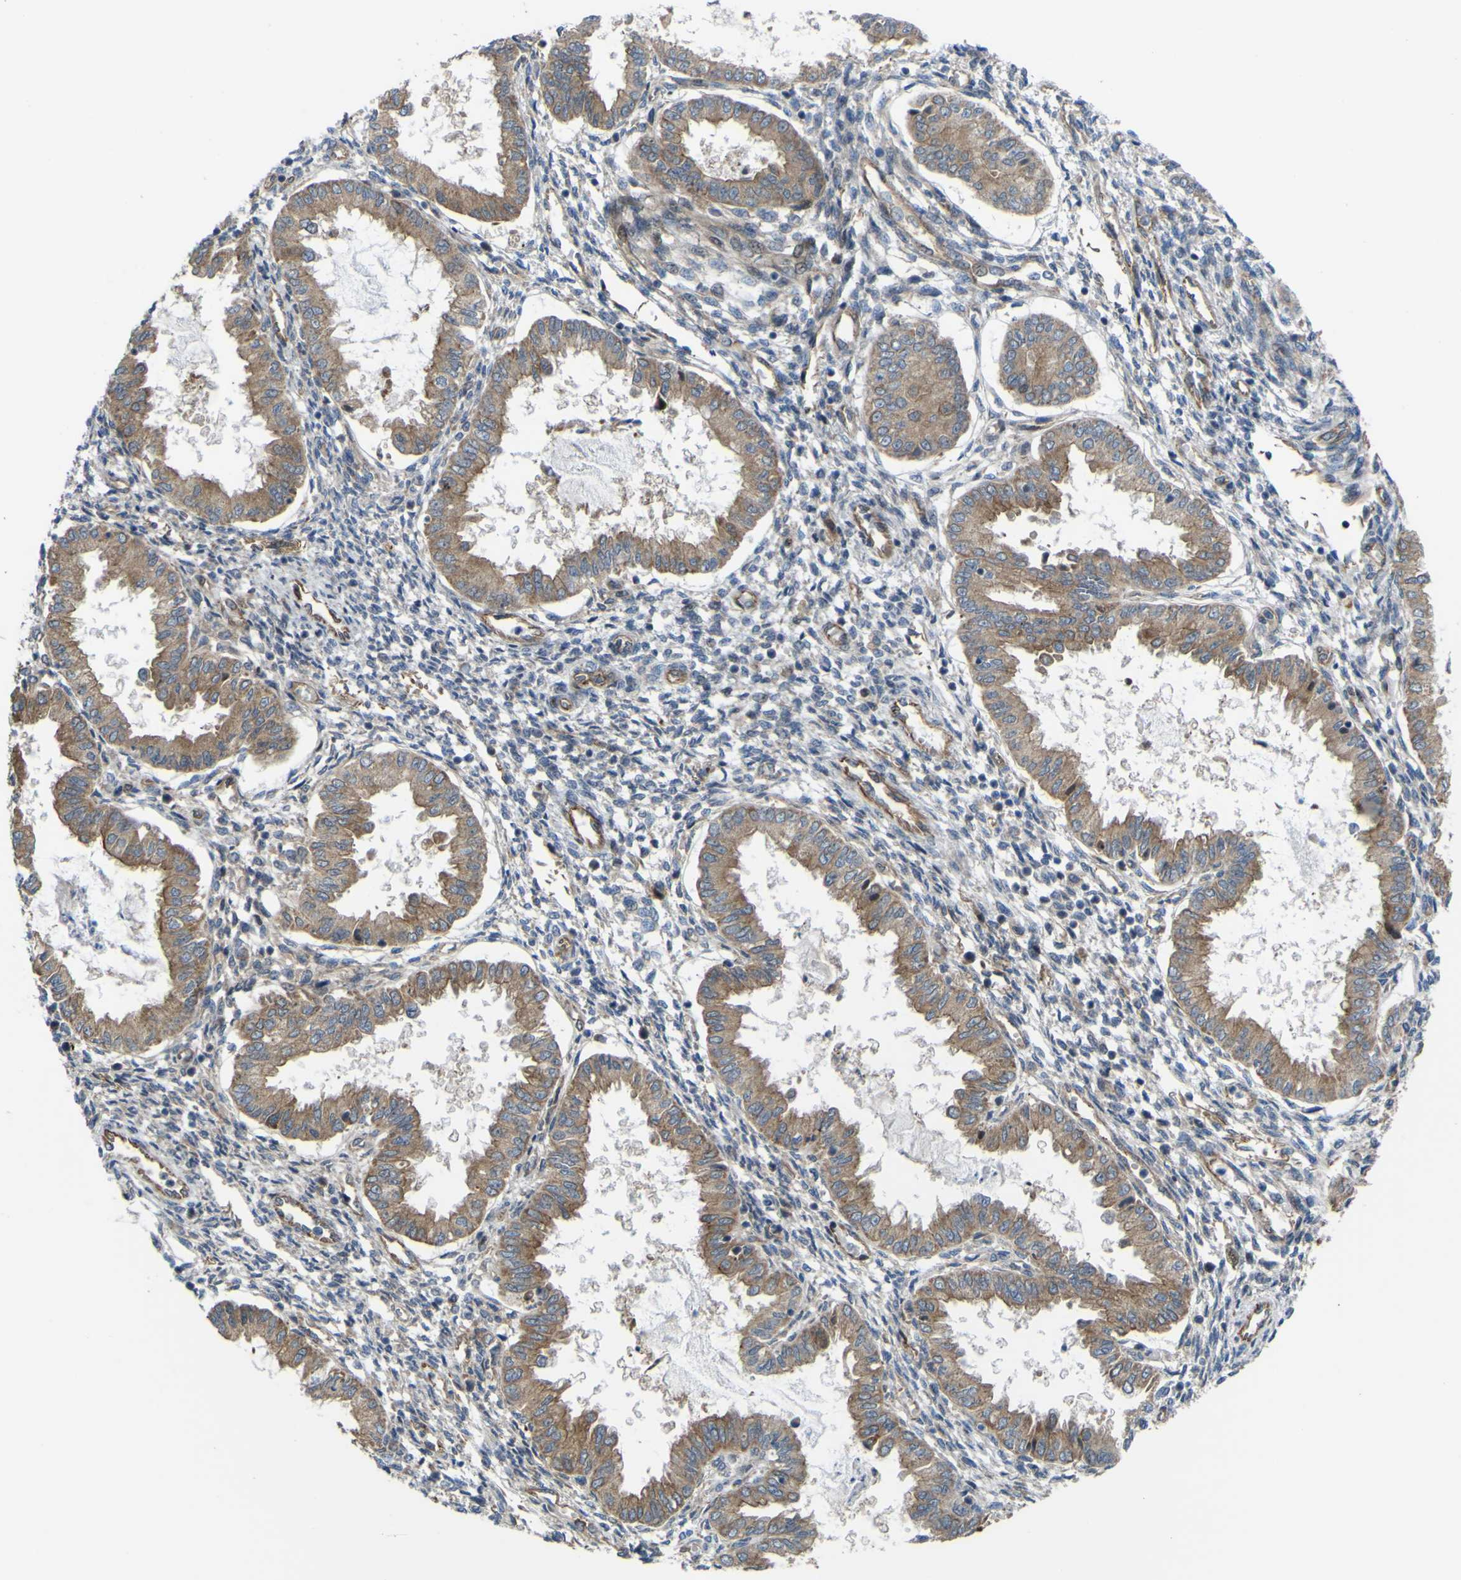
{"staining": {"intensity": "negative", "quantity": "none", "location": "none"}, "tissue": "endometrium", "cell_type": "Cells in endometrial stroma", "image_type": "normal", "snomed": [{"axis": "morphology", "description": "Normal tissue, NOS"}, {"axis": "topography", "description": "Endometrium"}], "caption": "Histopathology image shows no protein expression in cells in endometrial stroma of normal endometrium.", "gene": "FBXO30", "patient": {"sex": "female", "age": 33}}